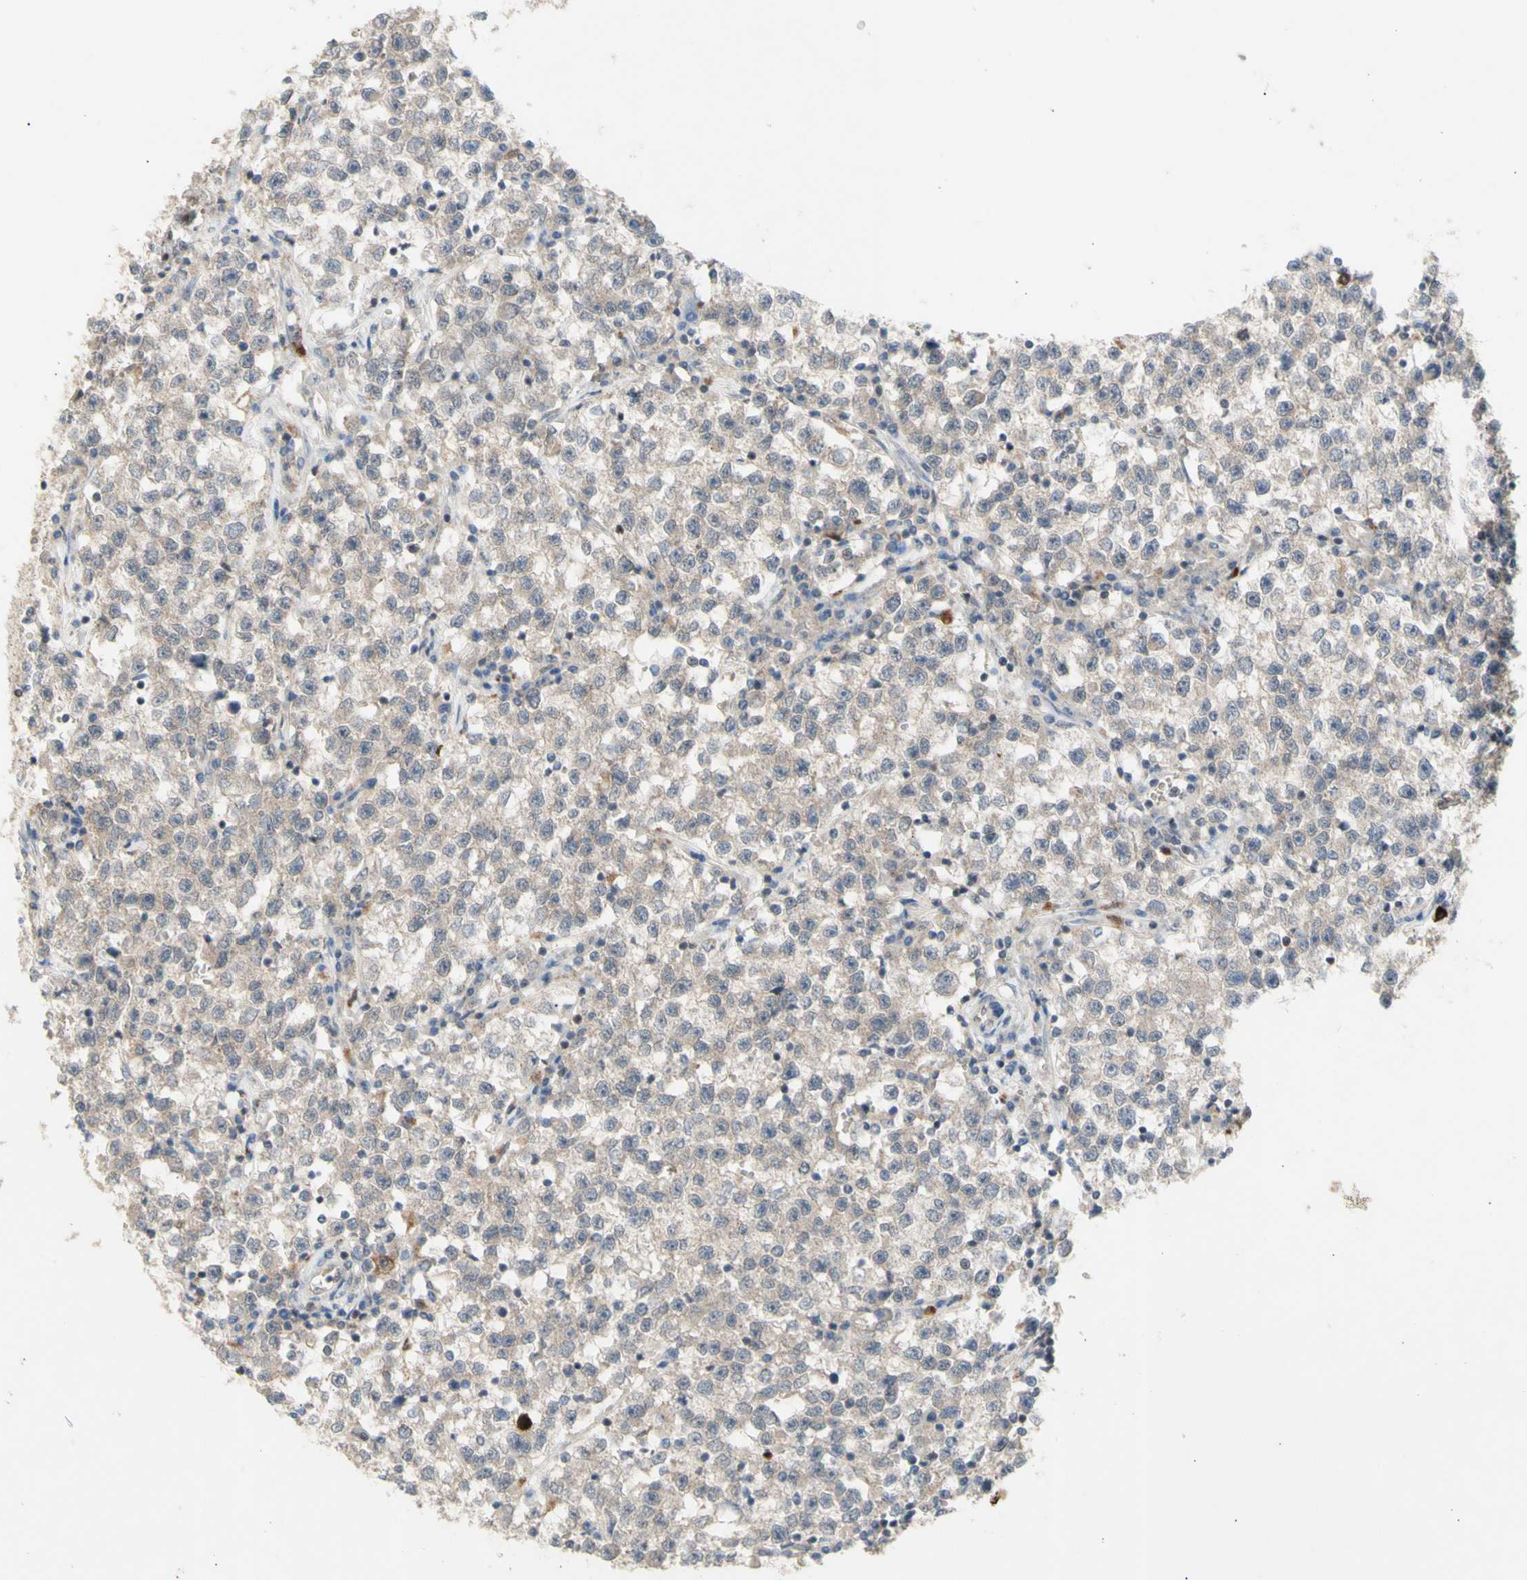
{"staining": {"intensity": "negative", "quantity": "none", "location": "none"}, "tissue": "testis cancer", "cell_type": "Tumor cells", "image_type": "cancer", "snomed": [{"axis": "morphology", "description": "Seminoma, NOS"}, {"axis": "topography", "description": "Testis"}], "caption": "Tumor cells are negative for protein expression in human testis cancer.", "gene": "NLRP1", "patient": {"sex": "male", "age": 22}}